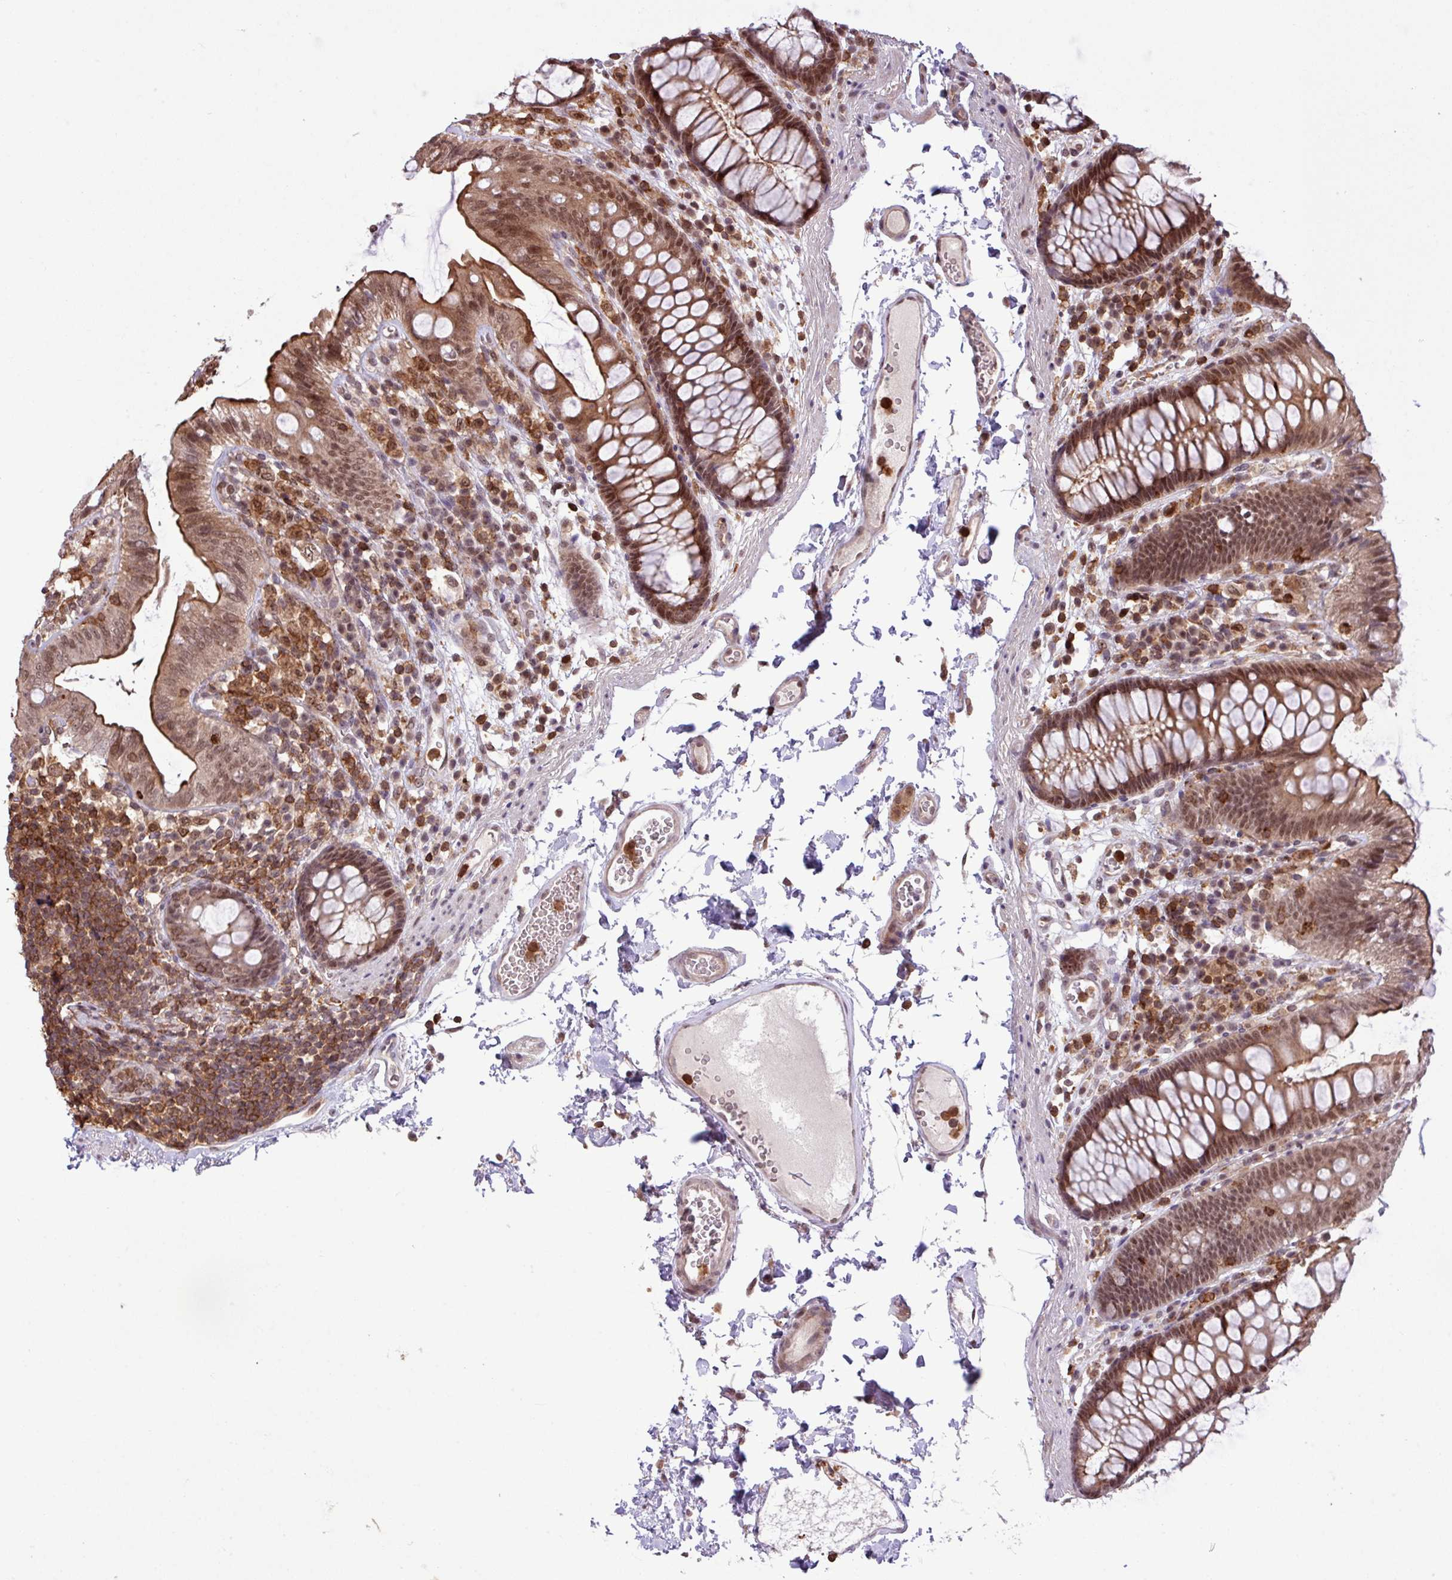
{"staining": {"intensity": "moderate", "quantity": "25%-75%", "location": "nuclear"}, "tissue": "colon", "cell_type": "Endothelial cells", "image_type": "normal", "snomed": [{"axis": "morphology", "description": "Normal tissue, NOS"}, {"axis": "topography", "description": "Colon"}], "caption": "Protein expression analysis of normal human colon reveals moderate nuclear expression in approximately 25%-75% of endothelial cells.", "gene": "GON7", "patient": {"sex": "male", "age": 84}}